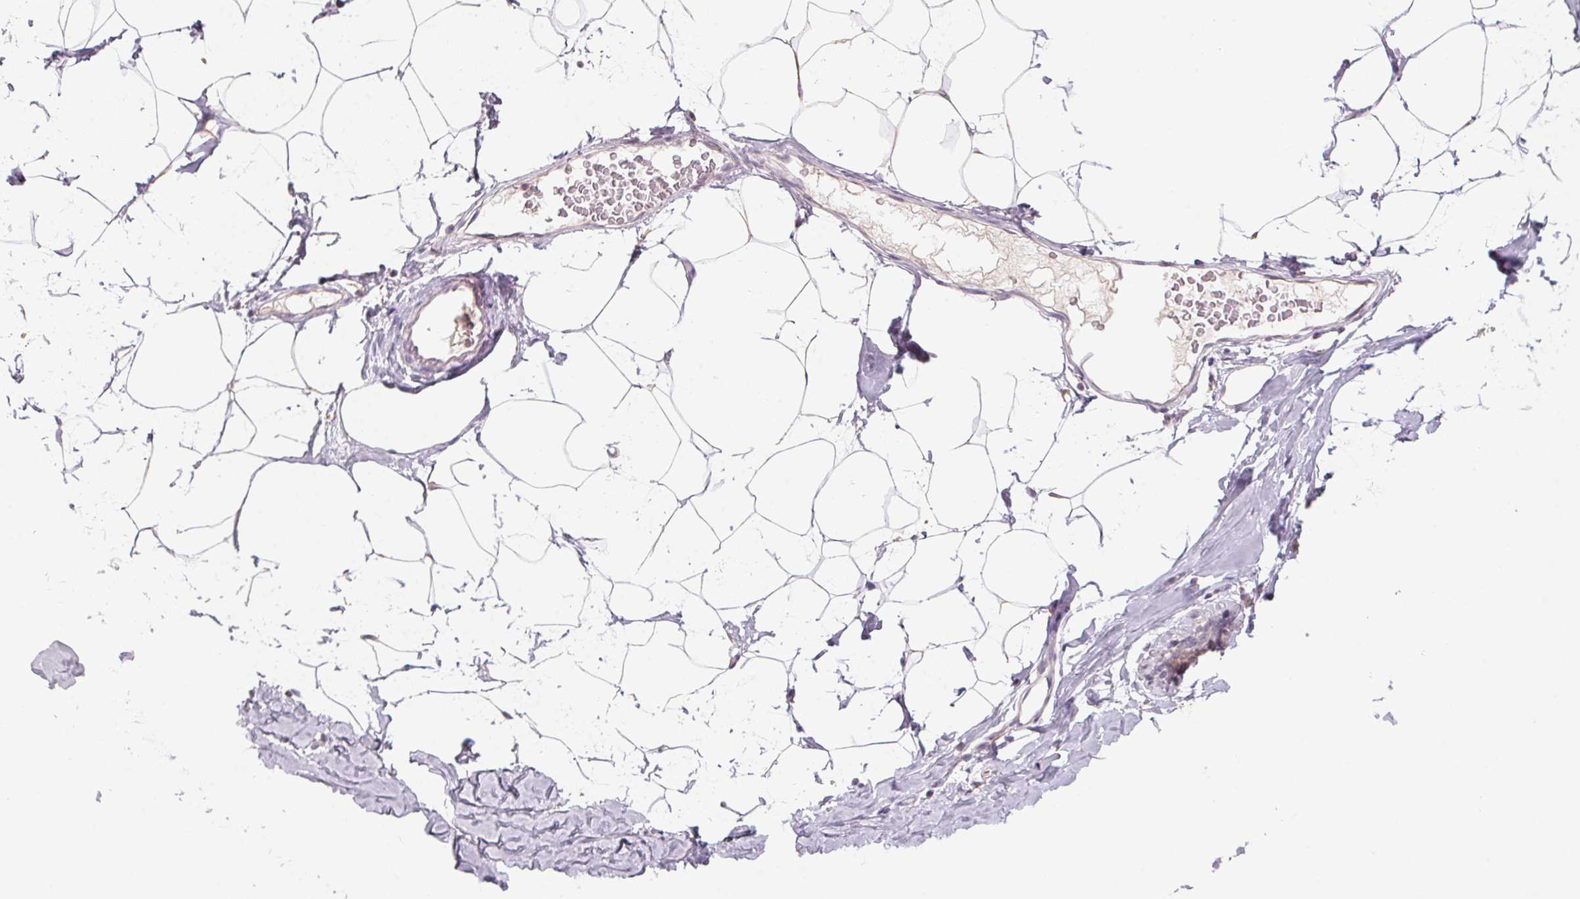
{"staining": {"intensity": "negative", "quantity": "none", "location": "none"}, "tissue": "breast", "cell_type": "Adipocytes", "image_type": "normal", "snomed": [{"axis": "morphology", "description": "Normal tissue, NOS"}, {"axis": "topography", "description": "Breast"}], "caption": "IHC histopathology image of unremarkable breast: human breast stained with DAB (3,3'-diaminobenzidine) displays no significant protein expression in adipocytes. (Immunohistochemistry, brightfield microscopy, high magnification).", "gene": "ANKRD31", "patient": {"sex": "female", "age": 32}}